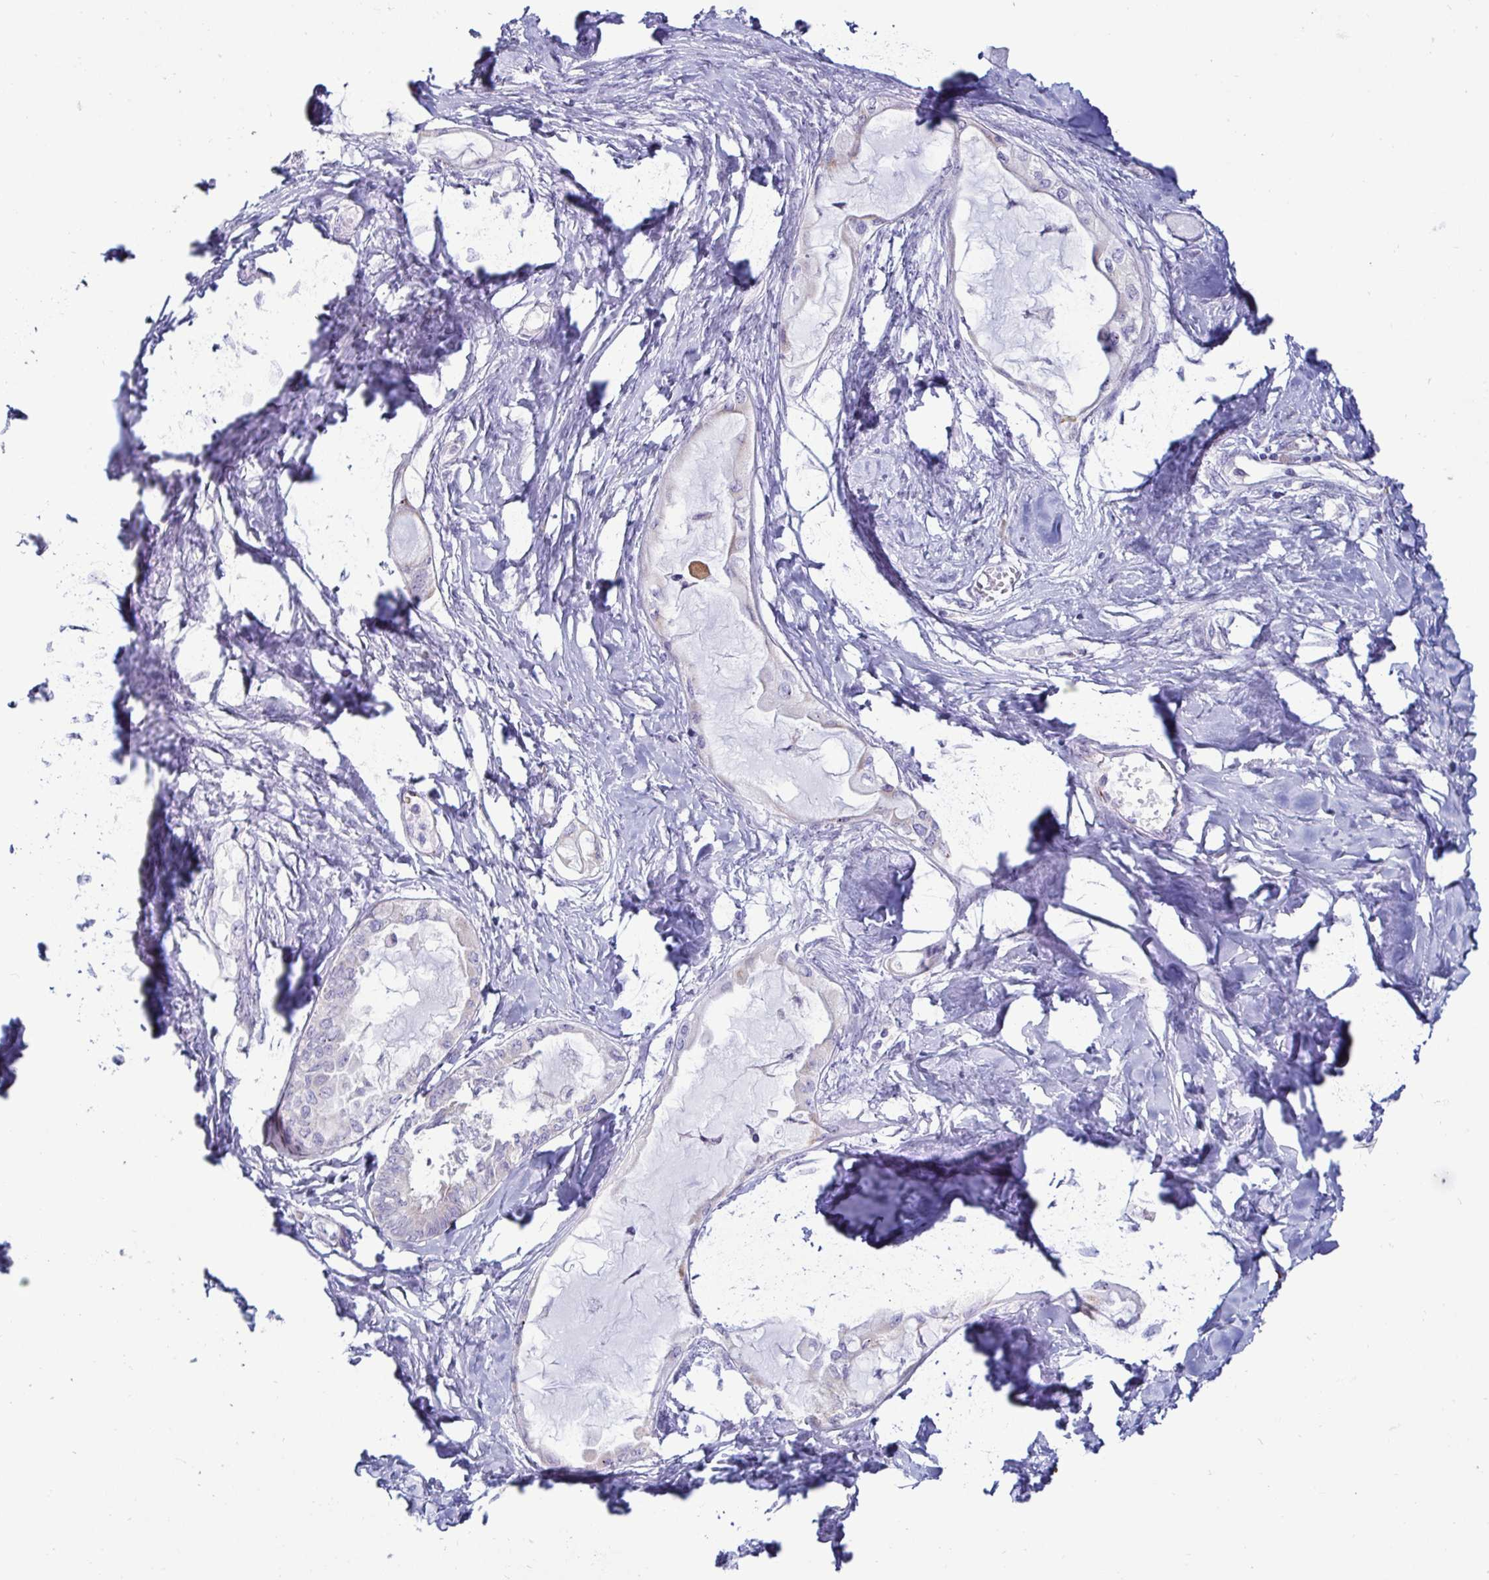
{"staining": {"intensity": "negative", "quantity": "none", "location": "none"}, "tissue": "ovarian cancer", "cell_type": "Tumor cells", "image_type": "cancer", "snomed": [{"axis": "morphology", "description": "Carcinoma, endometroid"}, {"axis": "topography", "description": "Ovary"}], "caption": "There is no significant positivity in tumor cells of endometroid carcinoma (ovarian).", "gene": "TFPI2", "patient": {"sex": "female", "age": 70}}